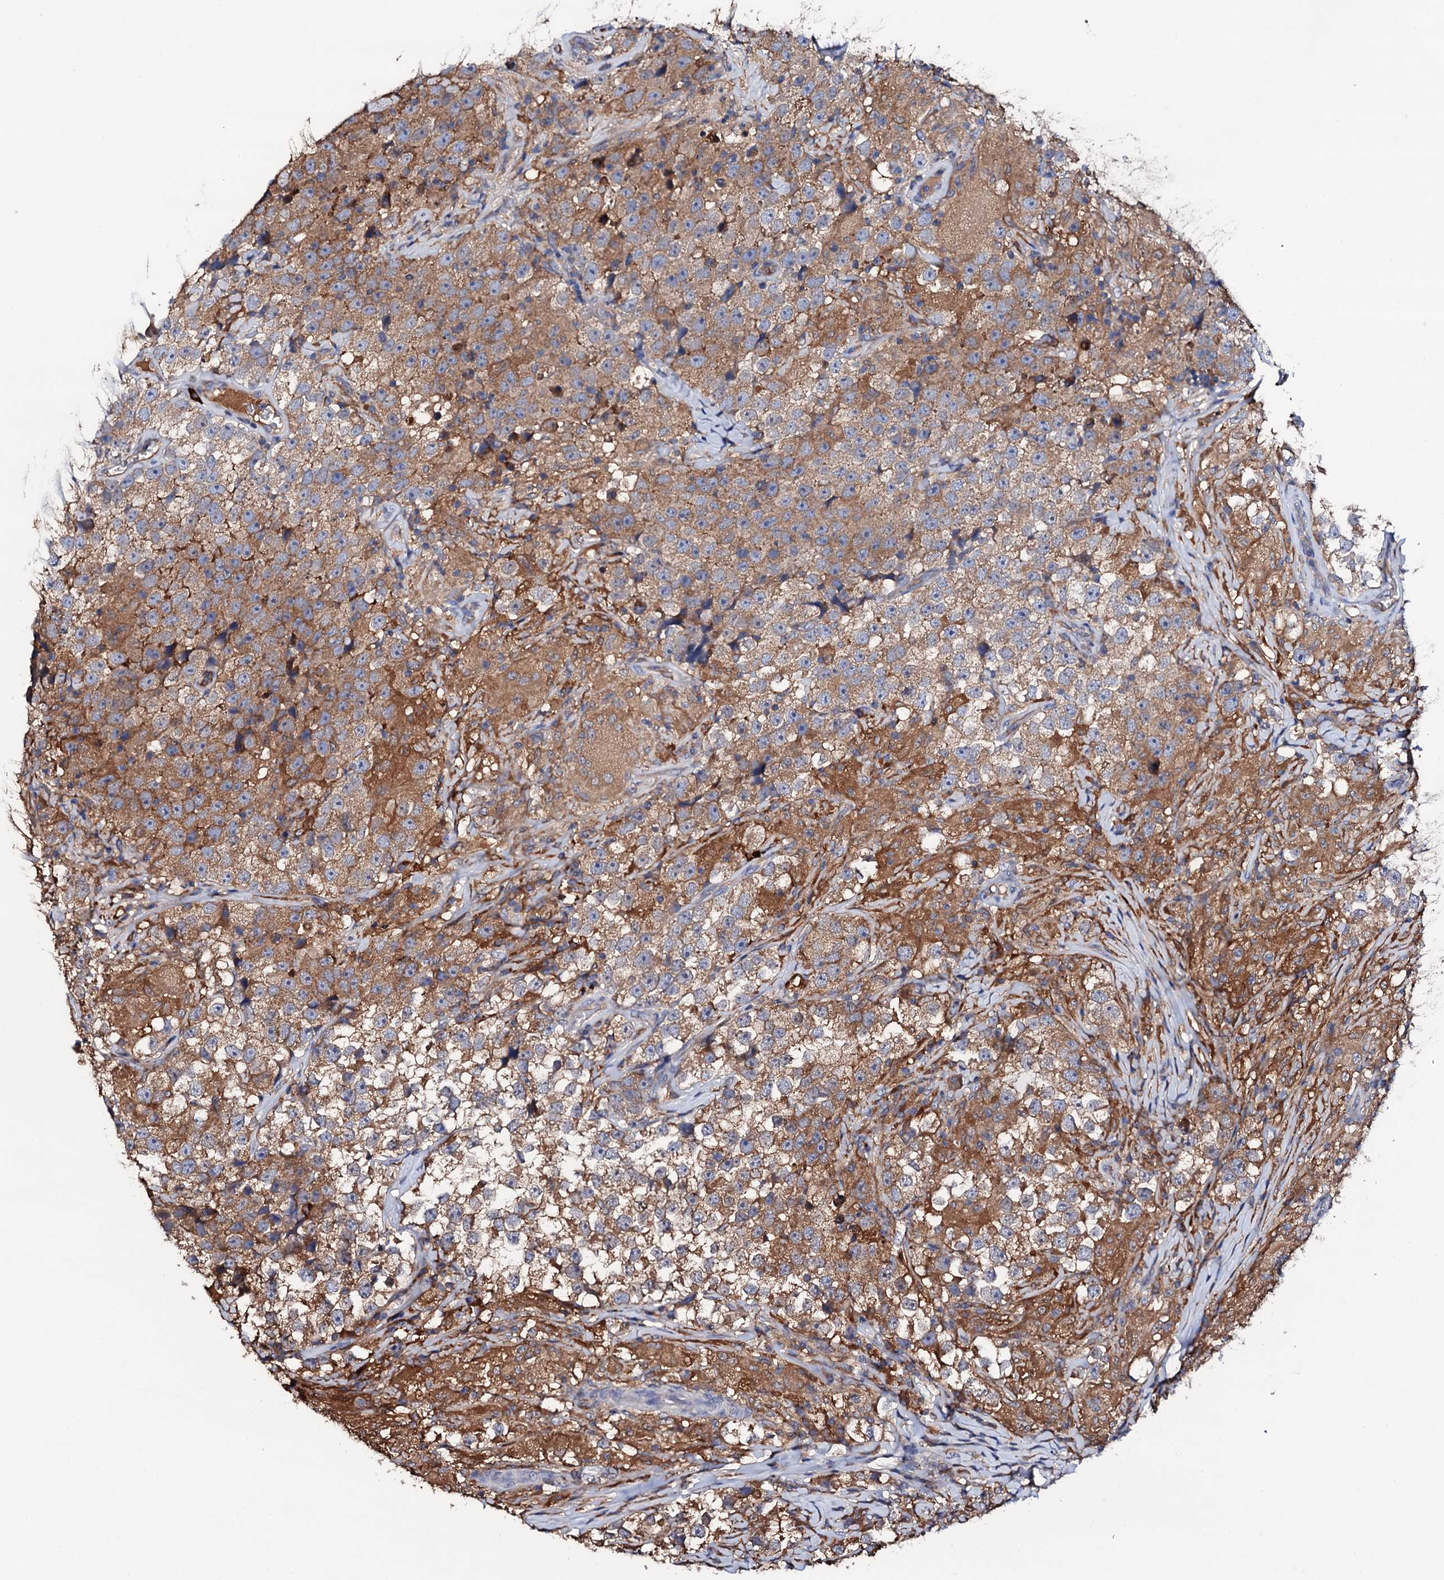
{"staining": {"intensity": "moderate", "quantity": ">75%", "location": "cytoplasmic/membranous"}, "tissue": "testis cancer", "cell_type": "Tumor cells", "image_type": "cancer", "snomed": [{"axis": "morphology", "description": "Seminoma, NOS"}, {"axis": "topography", "description": "Testis"}], "caption": "Moderate cytoplasmic/membranous expression for a protein is present in about >75% of tumor cells of testis cancer using immunohistochemistry (IHC).", "gene": "TCAF2", "patient": {"sex": "male", "age": 46}}